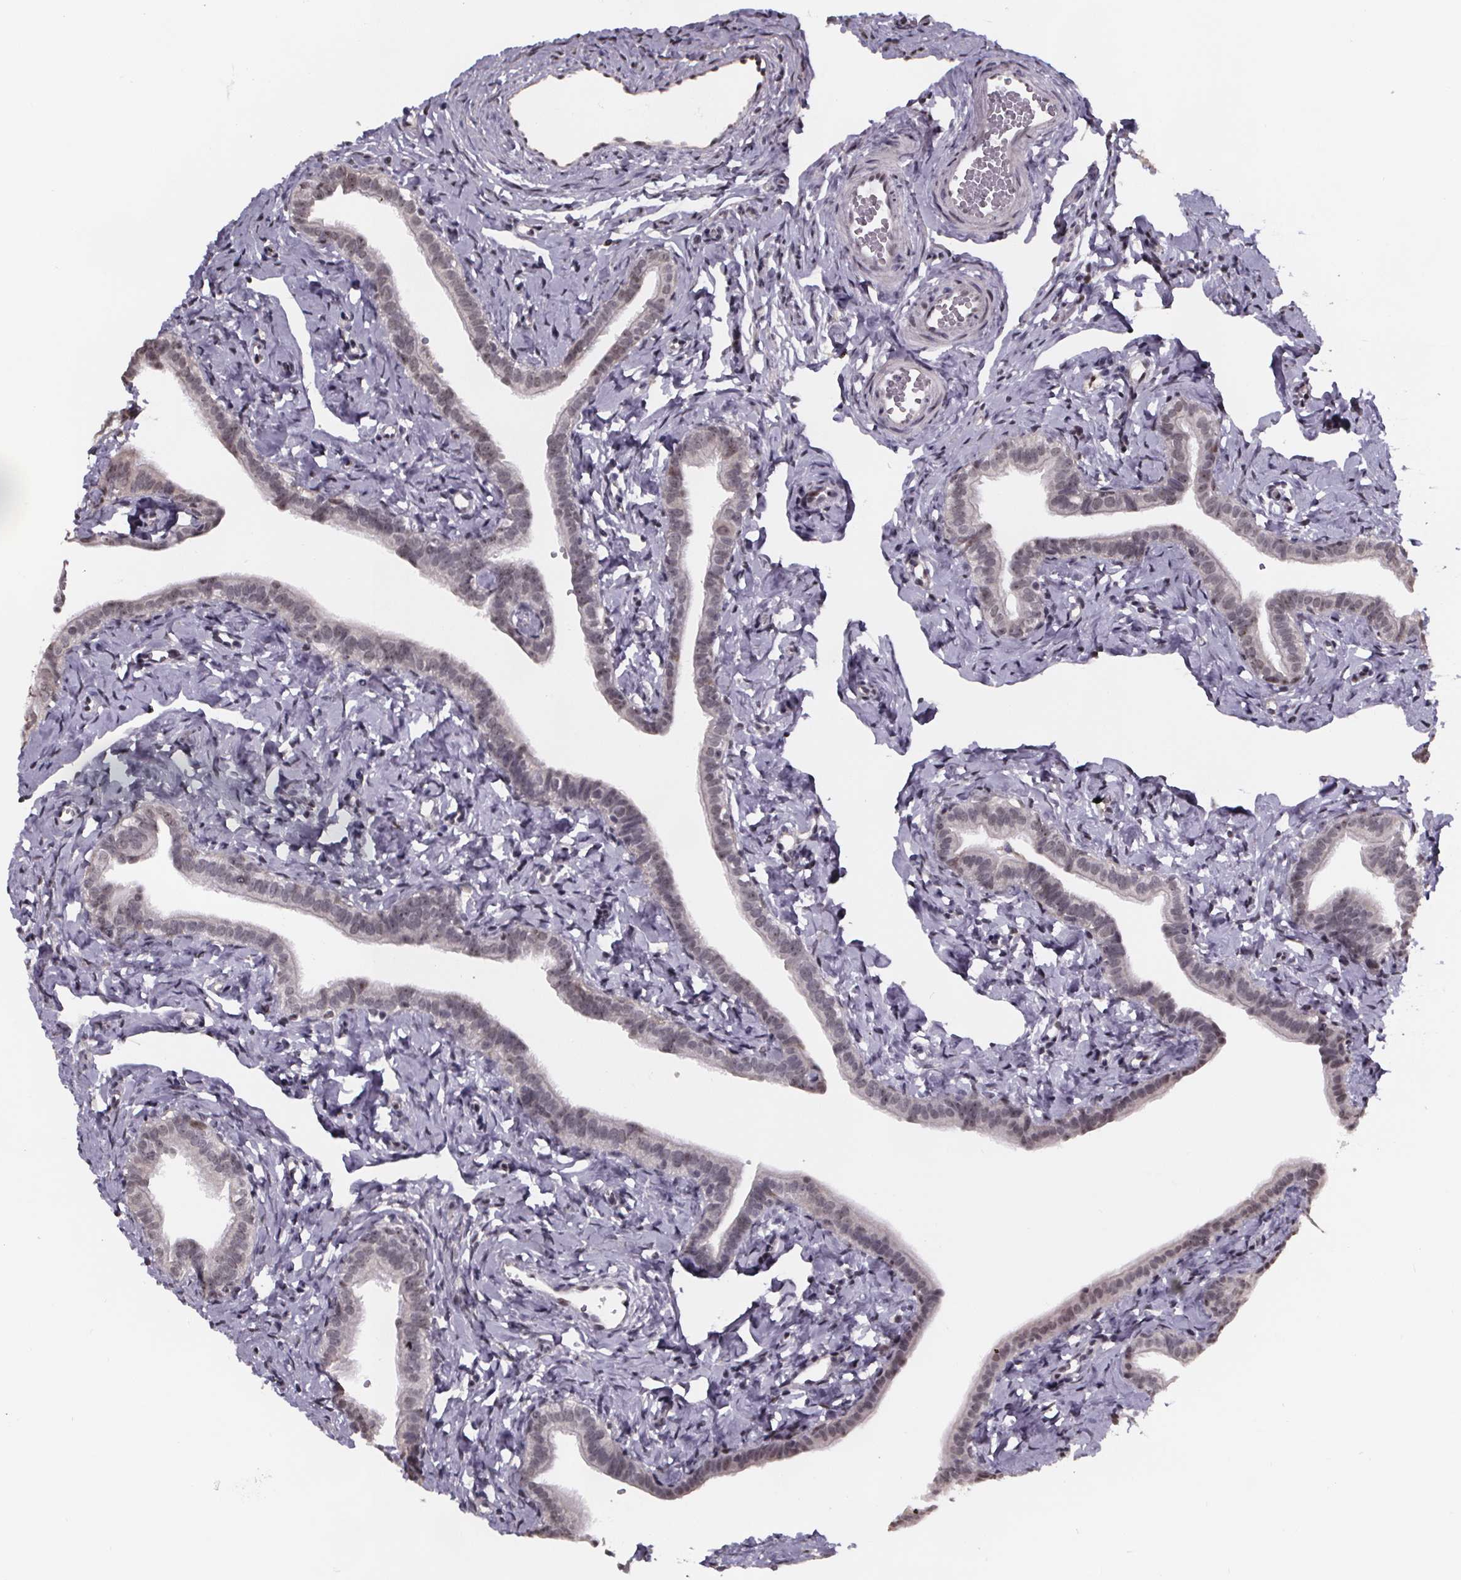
{"staining": {"intensity": "weak", "quantity": "25%-75%", "location": "nuclear"}, "tissue": "fallopian tube", "cell_type": "Glandular cells", "image_type": "normal", "snomed": [{"axis": "morphology", "description": "Normal tissue, NOS"}, {"axis": "topography", "description": "Fallopian tube"}], "caption": "Weak nuclear staining for a protein is appreciated in about 25%-75% of glandular cells of unremarkable fallopian tube using IHC.", "gene": "U2SURP", "patient": {"sex": "female", "age": 41}}